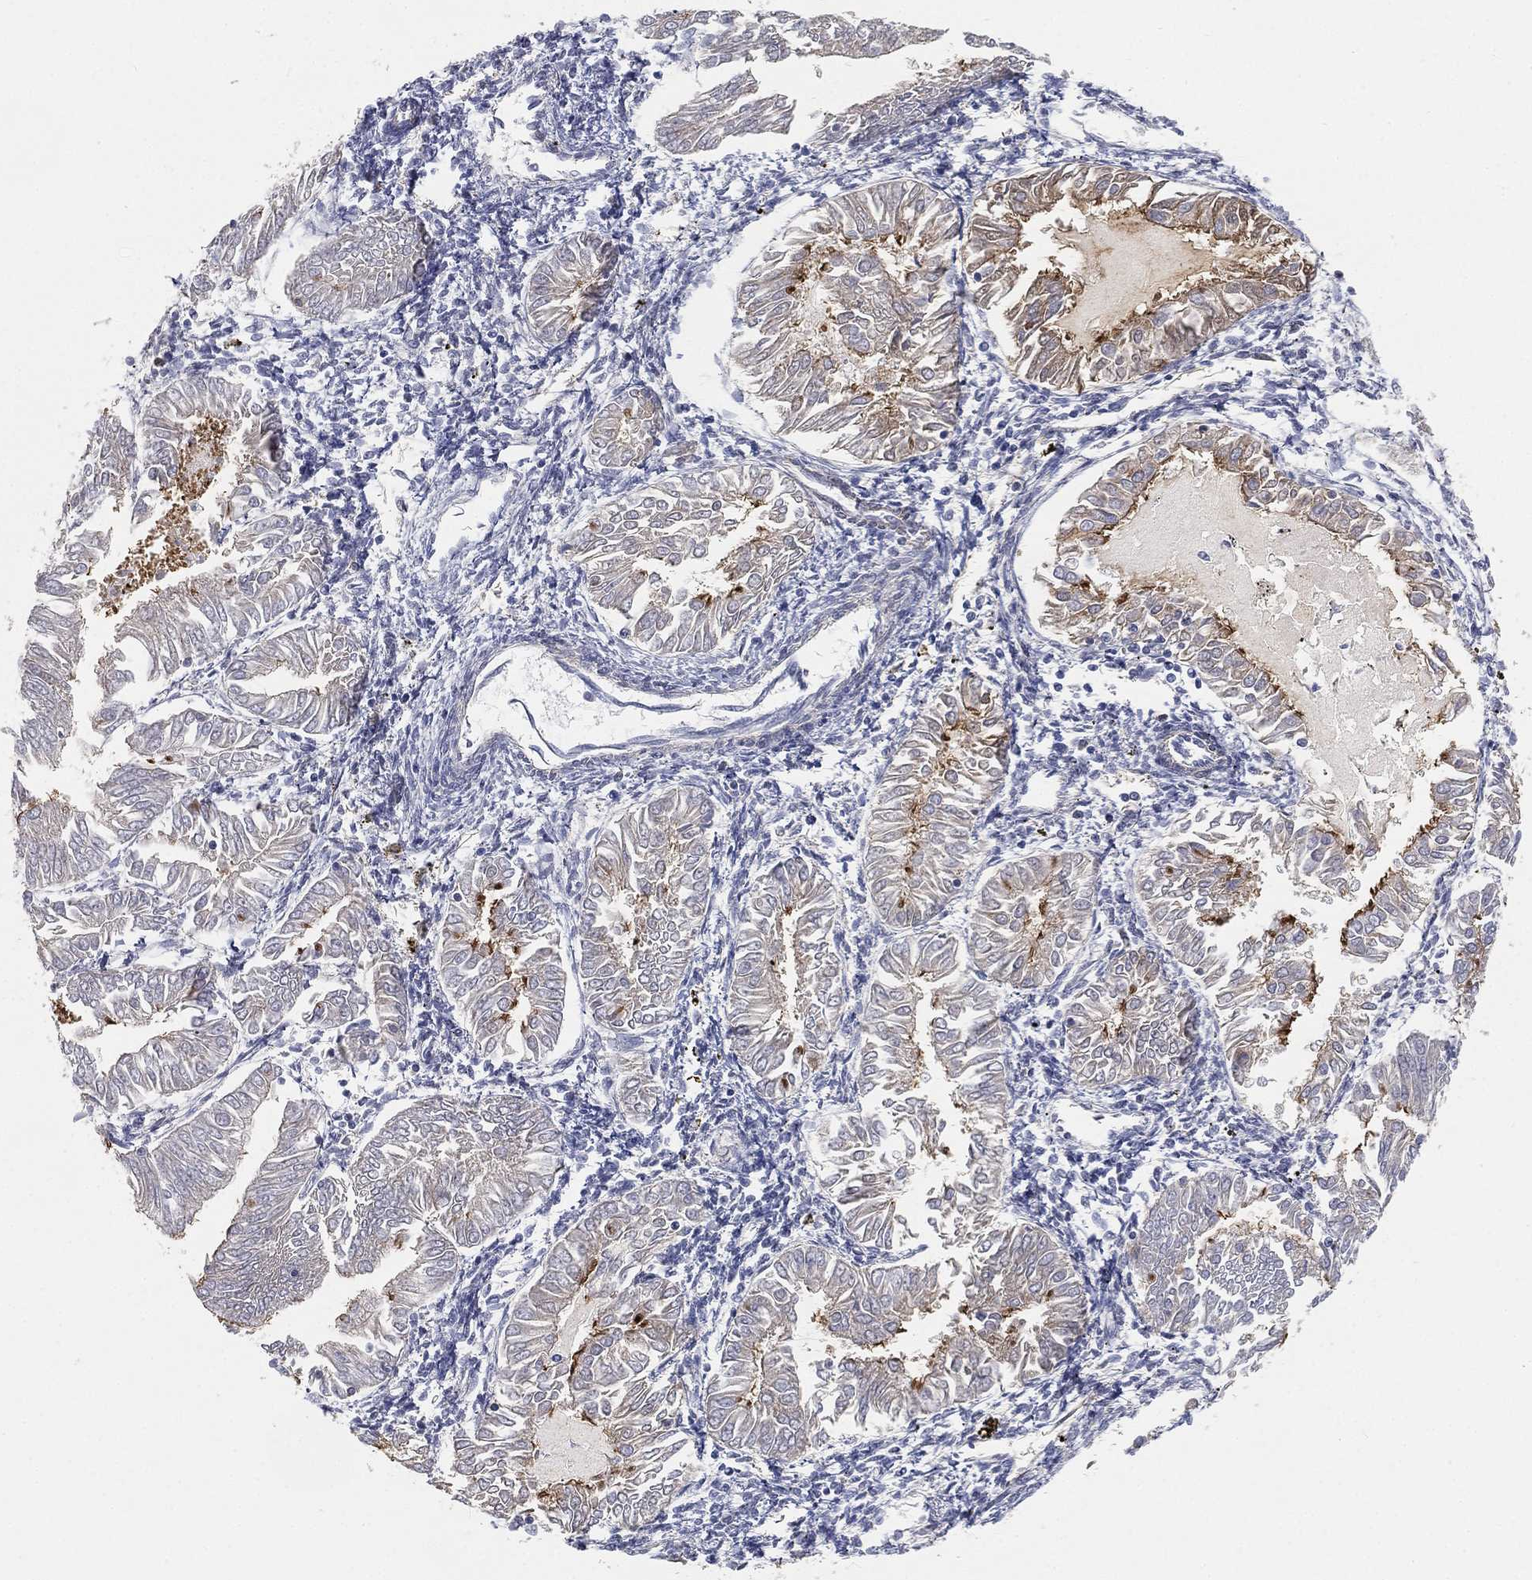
{"staining": {"intensity": "strong", "quantity": "<25%", "location": "cytoplasmic/membranous"}, "tissue": "endometrial cancer", "cell_type": "Tumor cells", "image_type": "cancer", "snomed": [{"axis": "morphology", "description": "Adenocarcinoma, NOS"}, {"axis": "topography", "description": "Endometrium"}], "caption": "Tumor cells exhibit medium levels of strong cytoplasmic/membranous staining in about <25% of cells in human endometrial cancer (adenocarcinoma).", "gene": "TMEM25", "patient": {"sex": "female", "age": 53}}